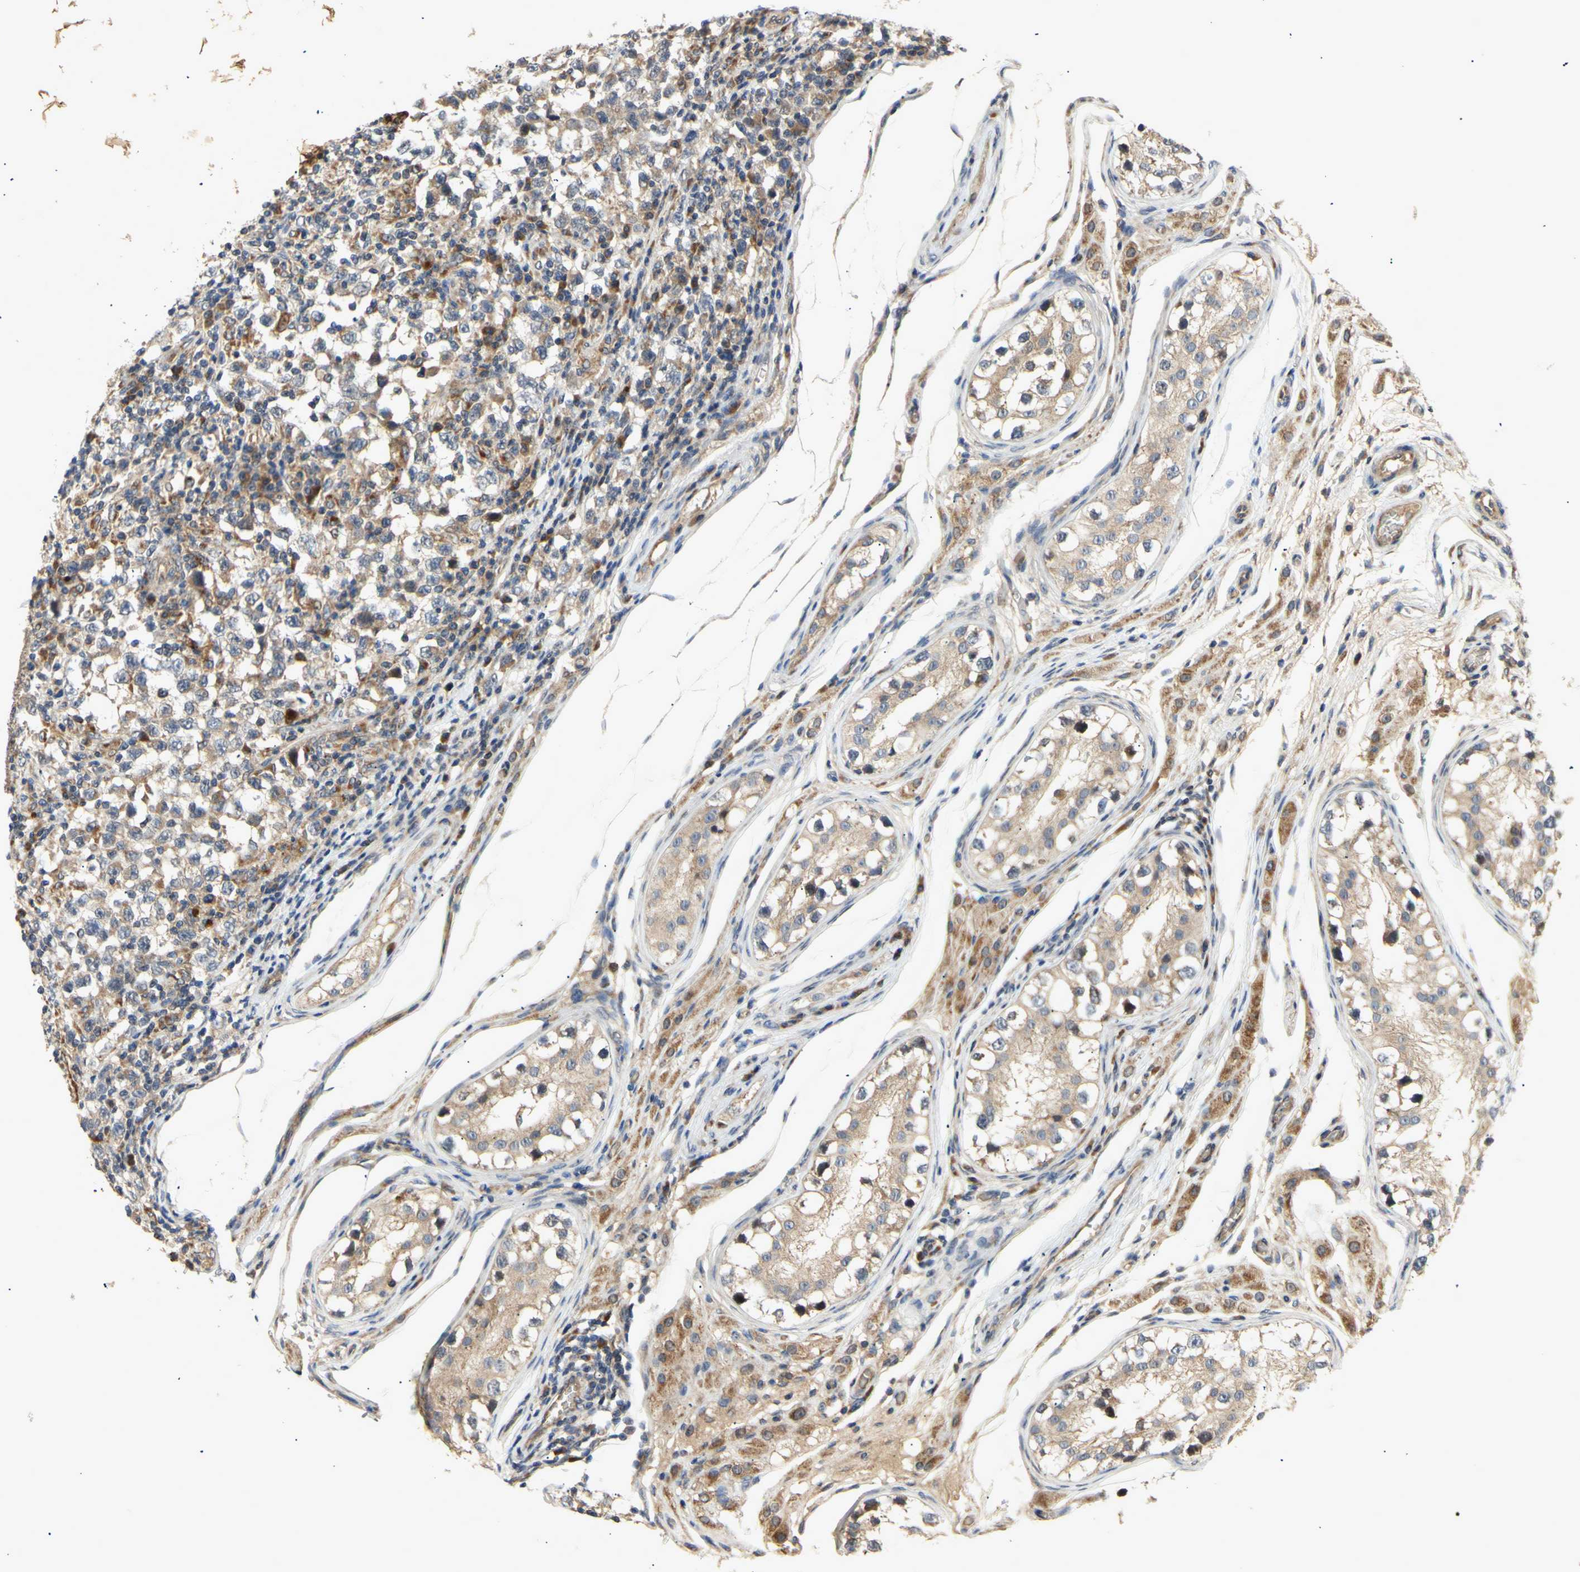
{"staining": {"intensity": "moderate", "quantity": ">75%", "location": "cytoplasmic/membranous"}, "tissue": "testis cancer", "cell_type": "Tumor cells", "image_type": "cancer", "snomed": [{"axis": "morphology", "description": "Carcinoma, Embryonal, NOS"}, {"axis": "topography", "description": "Testis"}], "caption": "Immunohistochemical staining of testis cancer exhibits medium levels of moderate cytoplasmic/membranous protein staining in about >75% of tumor cells.", "gene": "PKN1", "patient": {"sex": "male", "age": 21}}